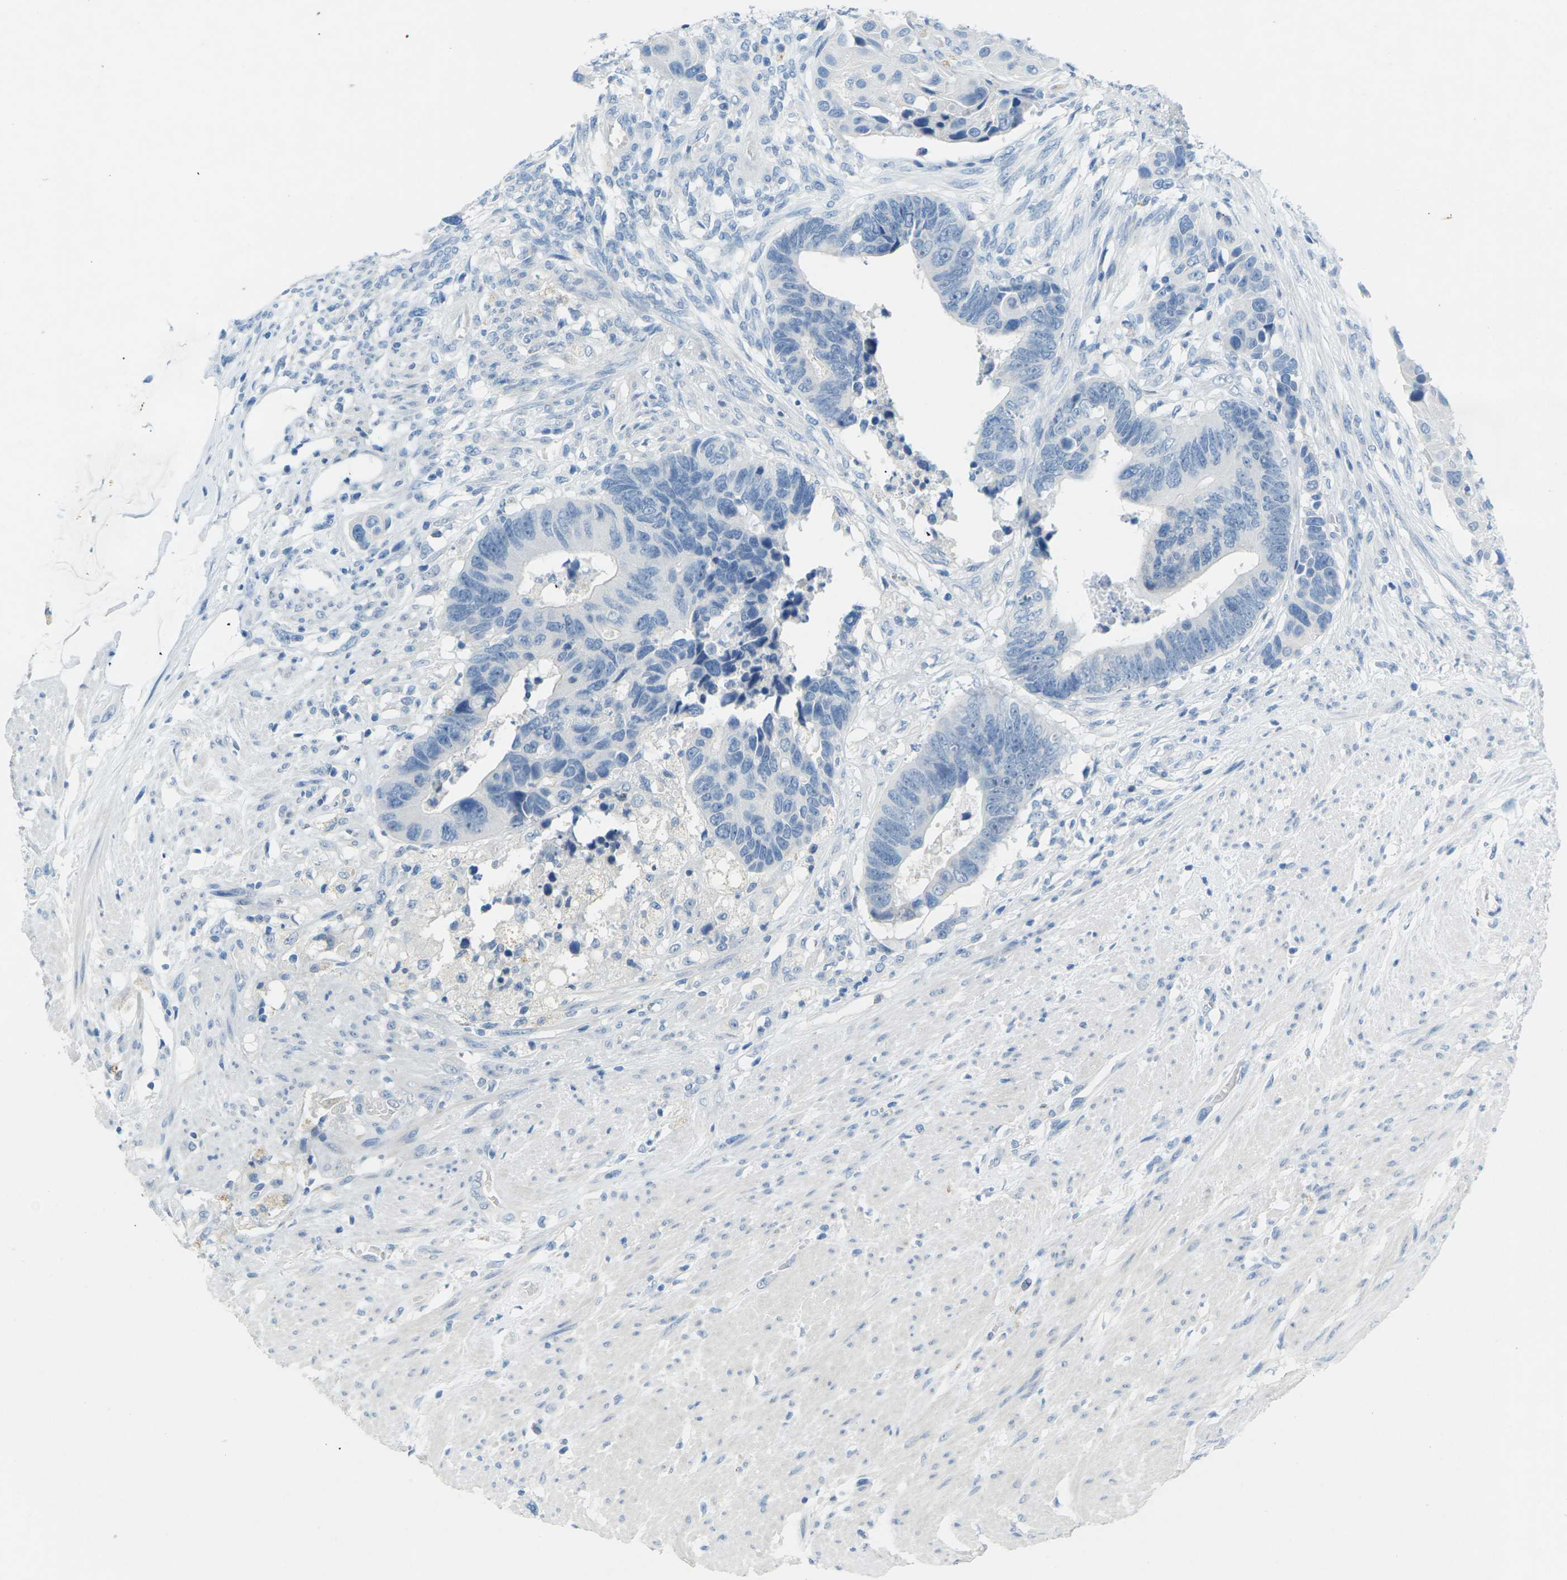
{"staining": {"intensity": "negative", "quantity": "none", "location": "none"}, "tissue": "colorectal cancer", "cell_type": "Tumor cells", "image_type": "cancer", "snomed": [{"axis": "morphology", "description": "Adenocarcinoma, NOS"}, {"axis": "topography", "description": "Rectum"}], "caption": "High magnification brightfield microscopy of colorectal adenocarcinoma stained with DAB (3,3'-diaminobenzidine) (brown) and counterstained with hematoxylin (blue): tumor cells show no significant positivity.", "gene": "CDH16", "patient": {"sex": "male", "age": 51}}